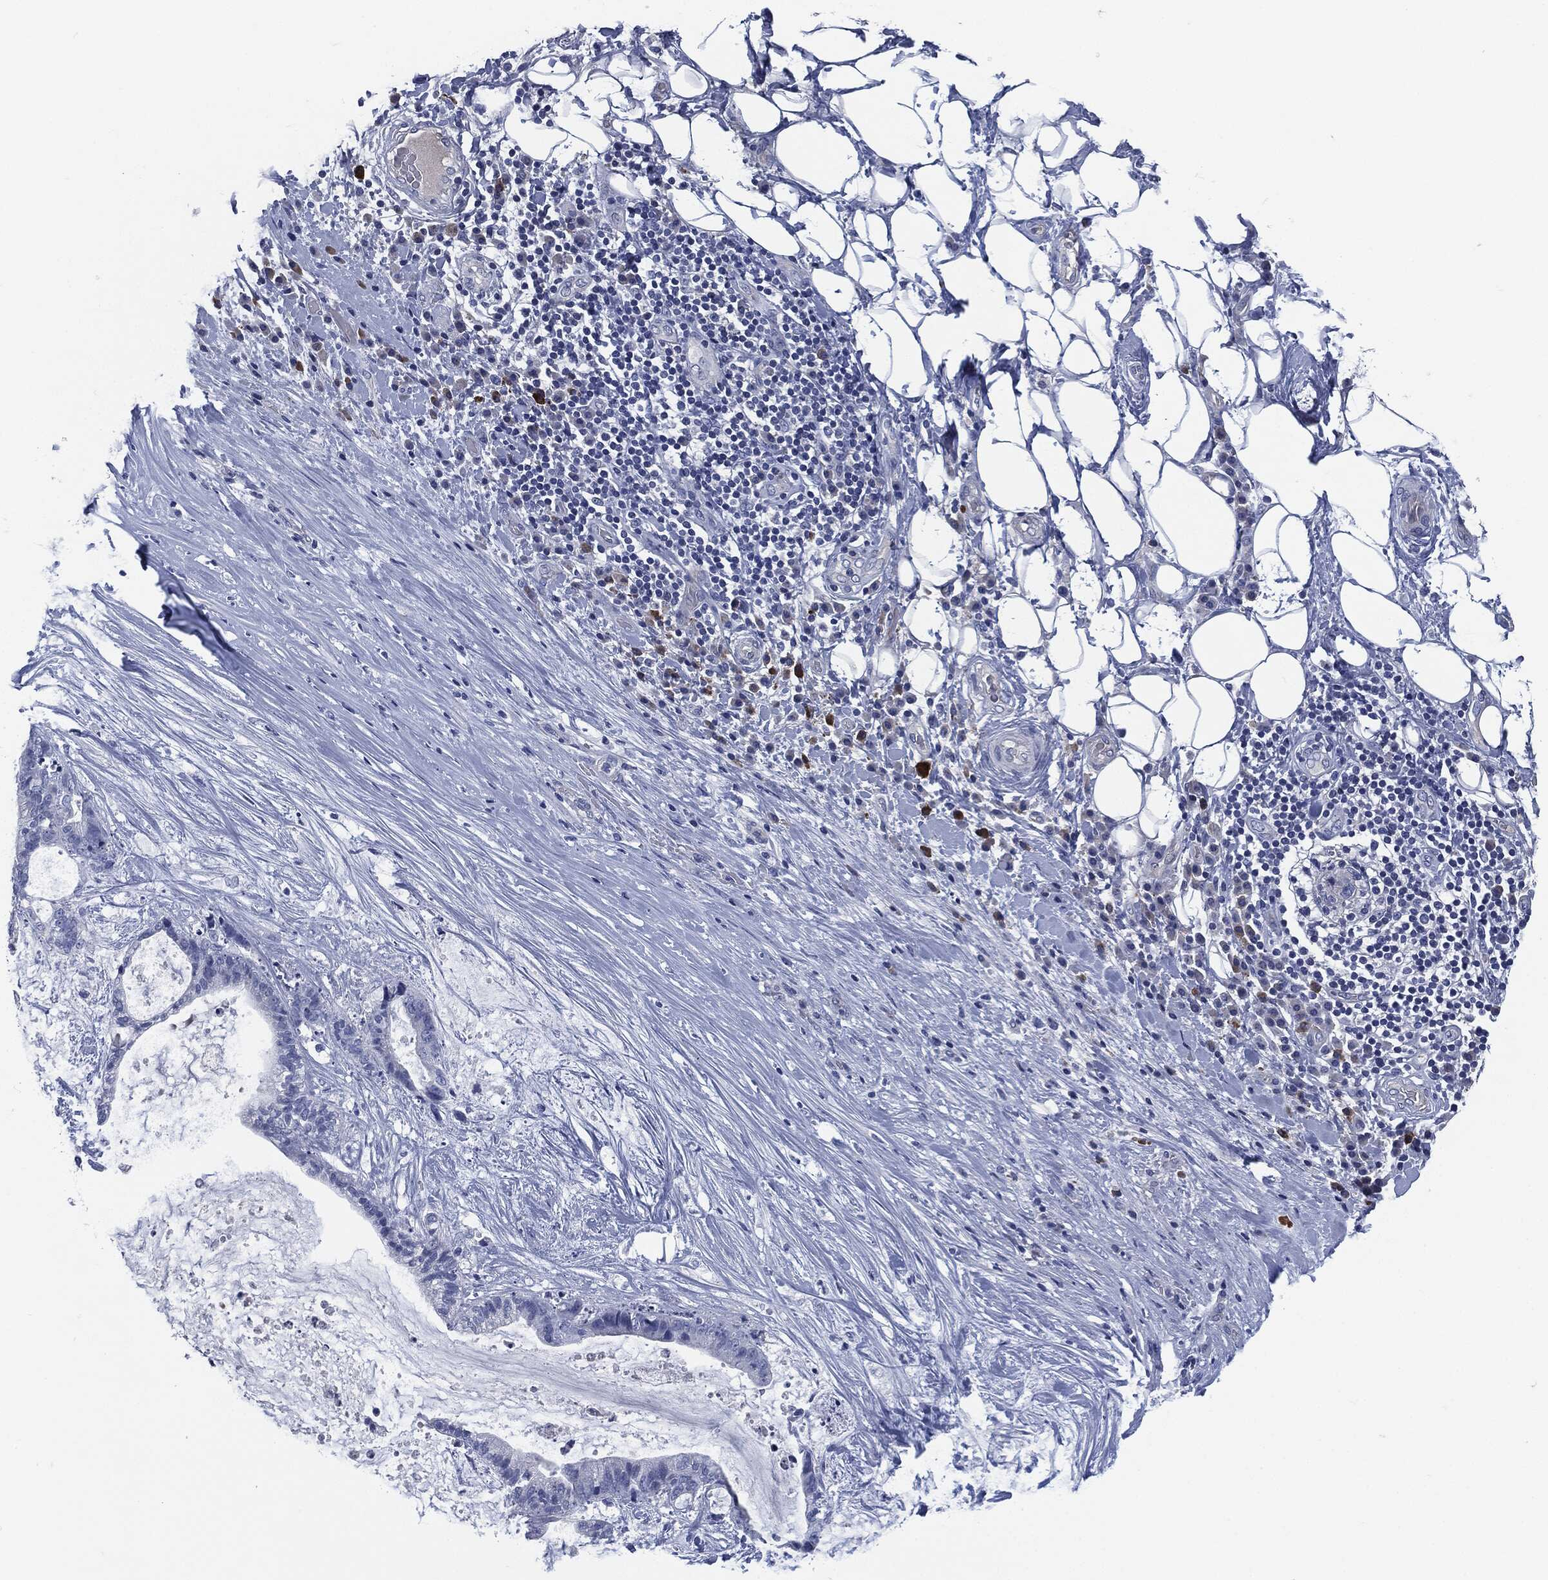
{"staining": {"intensity": "negative", "quantity": "none", "location": "none"}, "tissue": "liver cancer", "cell_type": "Tumor cells", "image_type": "cancer", "snomed": [{"axis": "morphology", "description": "Cholangiocarcinoma"}, {"axis": "topography", "description": "Liver"}], "caption": "Image shows no significant protein staining in tumor cells of cholangiocarcinoma (liver).", "gene": "CD27", "patient": {"sex": "female", "age": 73}}